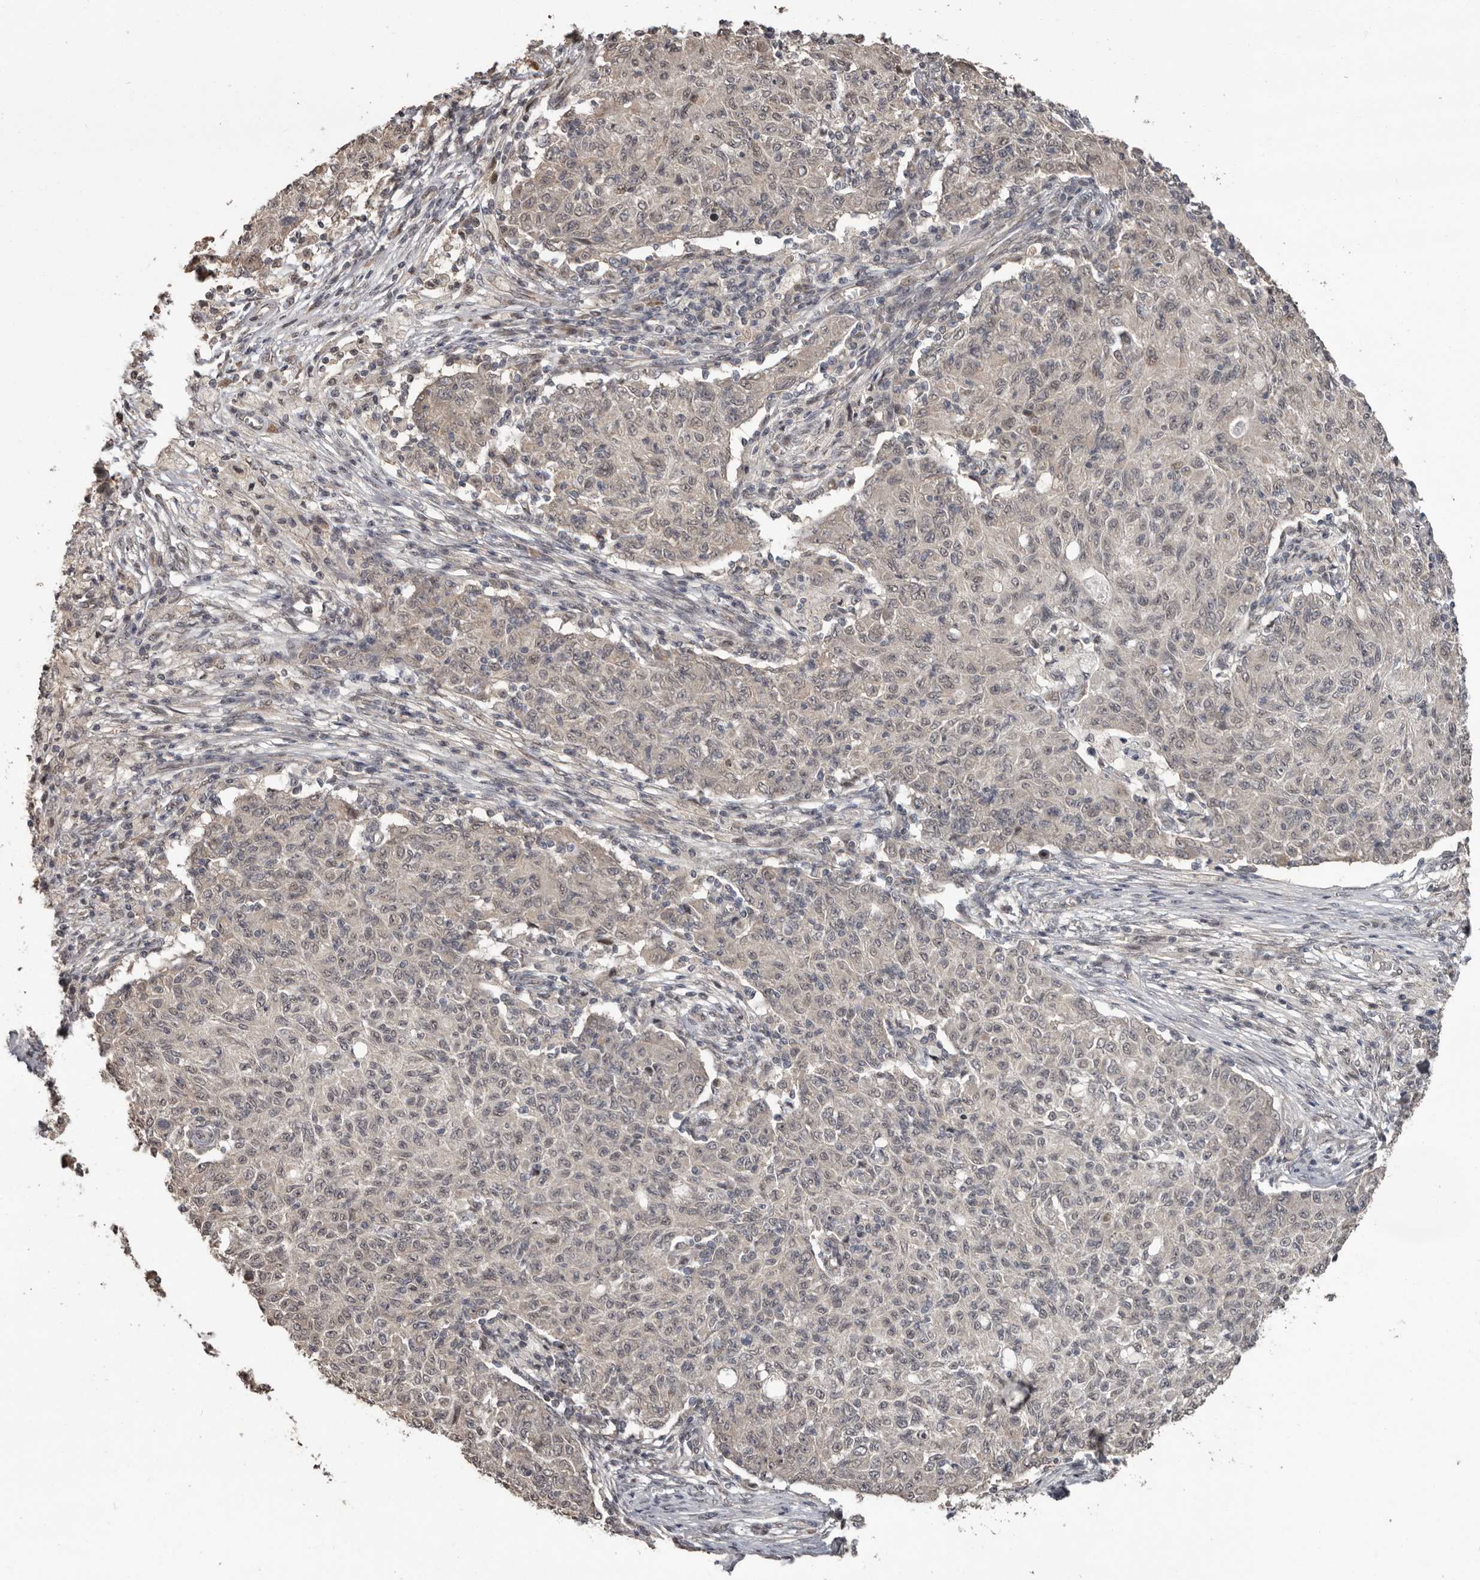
{"staining": {"intensity": "weak", "quantity": "25%-75%", "location": "nuclear"}, "tissue": "ovarian cancer", "cell_type": "Tumor cells", "image_type": "cancer", "snomed": [{"axis": "morphology", "description": "Carcinoma, endometroid"}, {"axis": "topography", "description": "Ovary"}], "caption": "DAB immunohistochemical staining of human endometroid carcinoma (ovarian) reveals weak nuclear protein expression in about 25%-75% of tumor cells. (DAB IHC, brown staining for protein, blue staining for nuclei).", "gene": "ZFP14", "patient": {"sex": "female", "age": 42}}